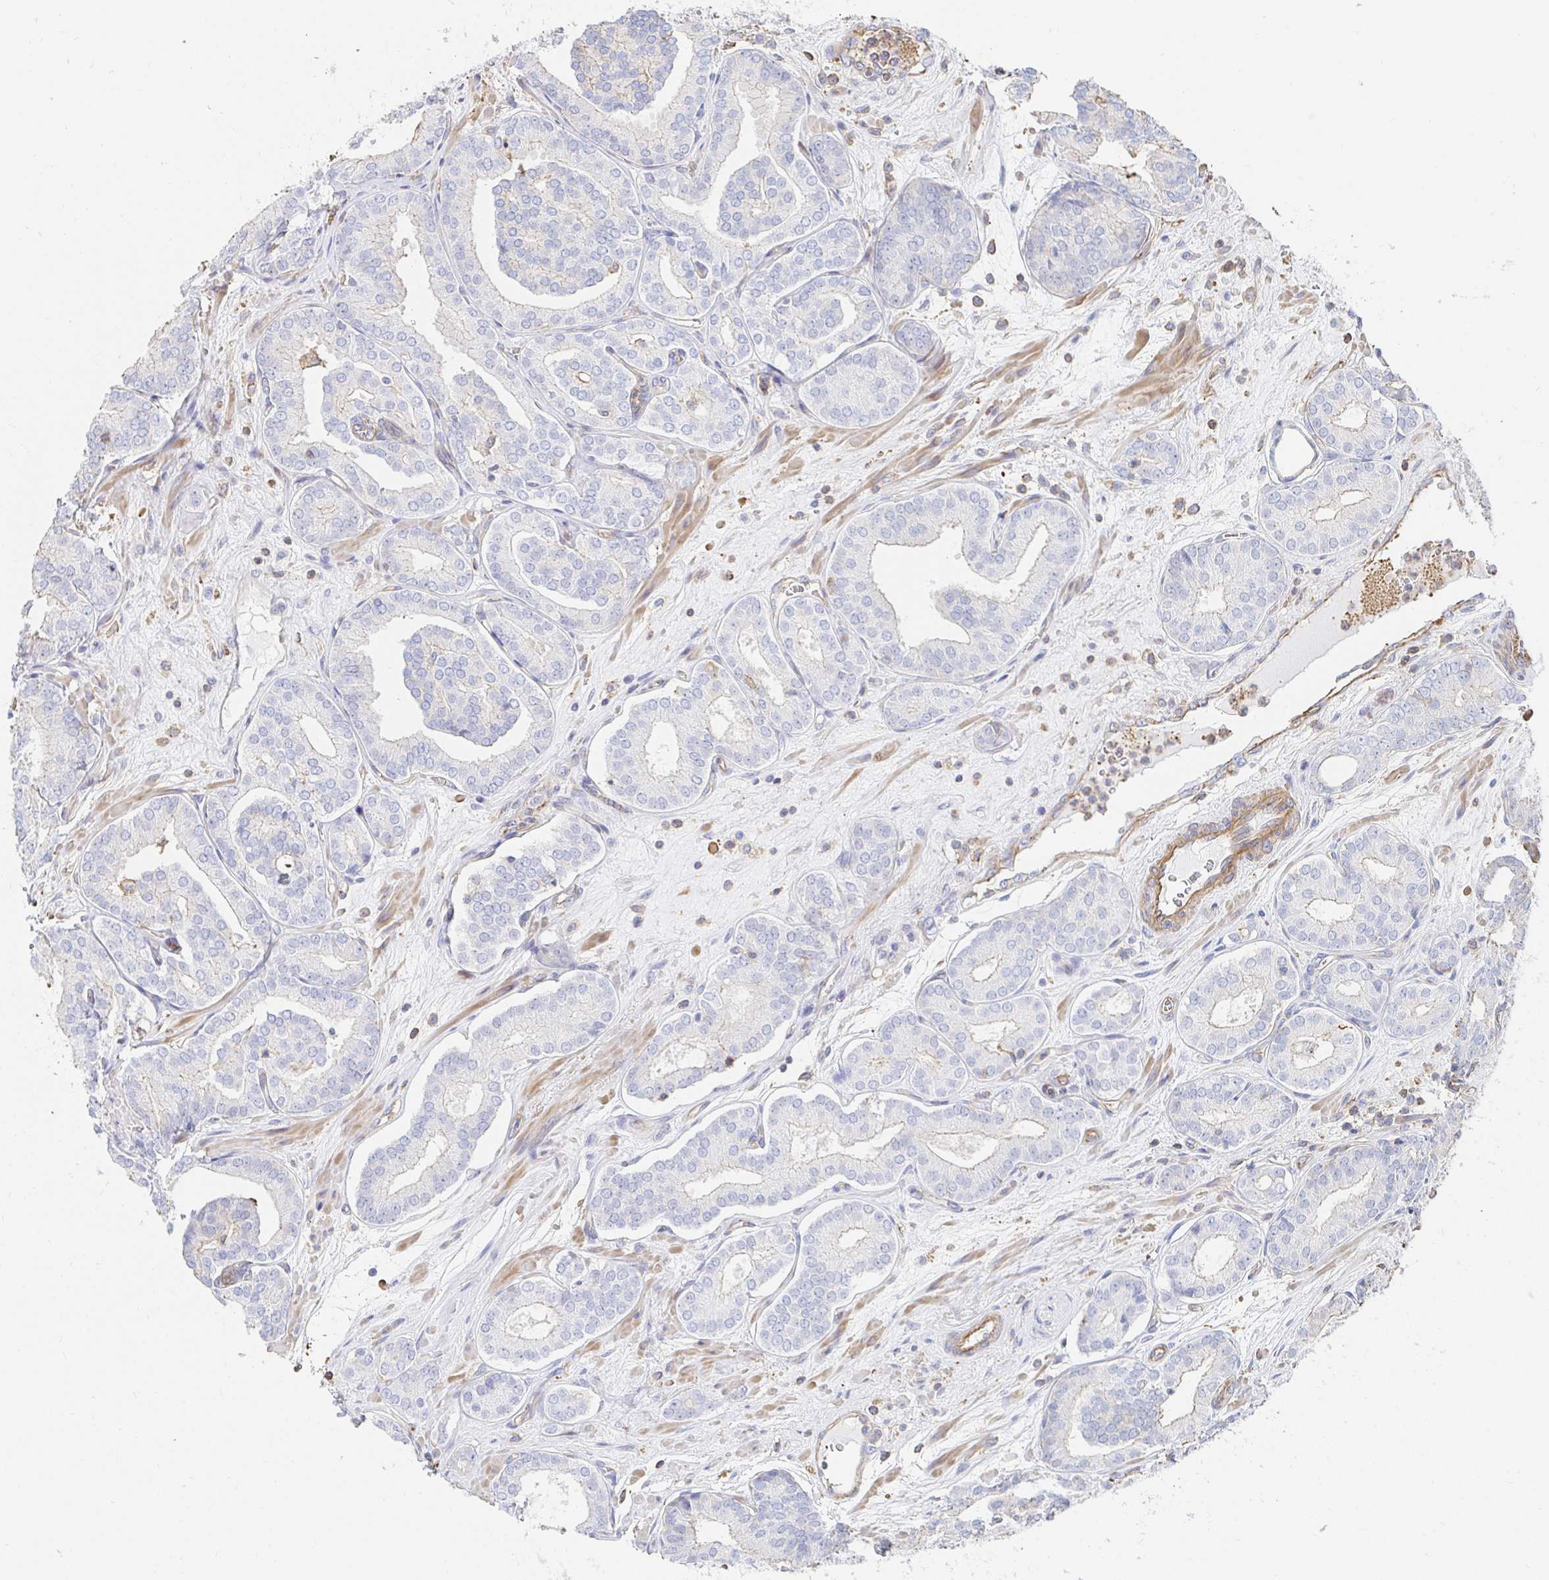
{"staining": {"intensity": "negative", "quantity": "none", "location": "none"}, "tissue": "prostate cancer", "cell_type": "Tumor cells", "image_type": "cancer", "snomed": [{"axis": "morphology", "description": "Adenocarcinoma, High grade"}, {"axis": "topography", "description": "Prostate"}], "caption": "A micrograph of prostate cancer stained for a protein demonstrates no brown staining in tumor cells. (Brightfield microscopy of DAB (3,3'-diaminobenzidine) IHC at high magnification).", "gene": "PTPN14", "patient": {"sex": "male", "age": 66}}